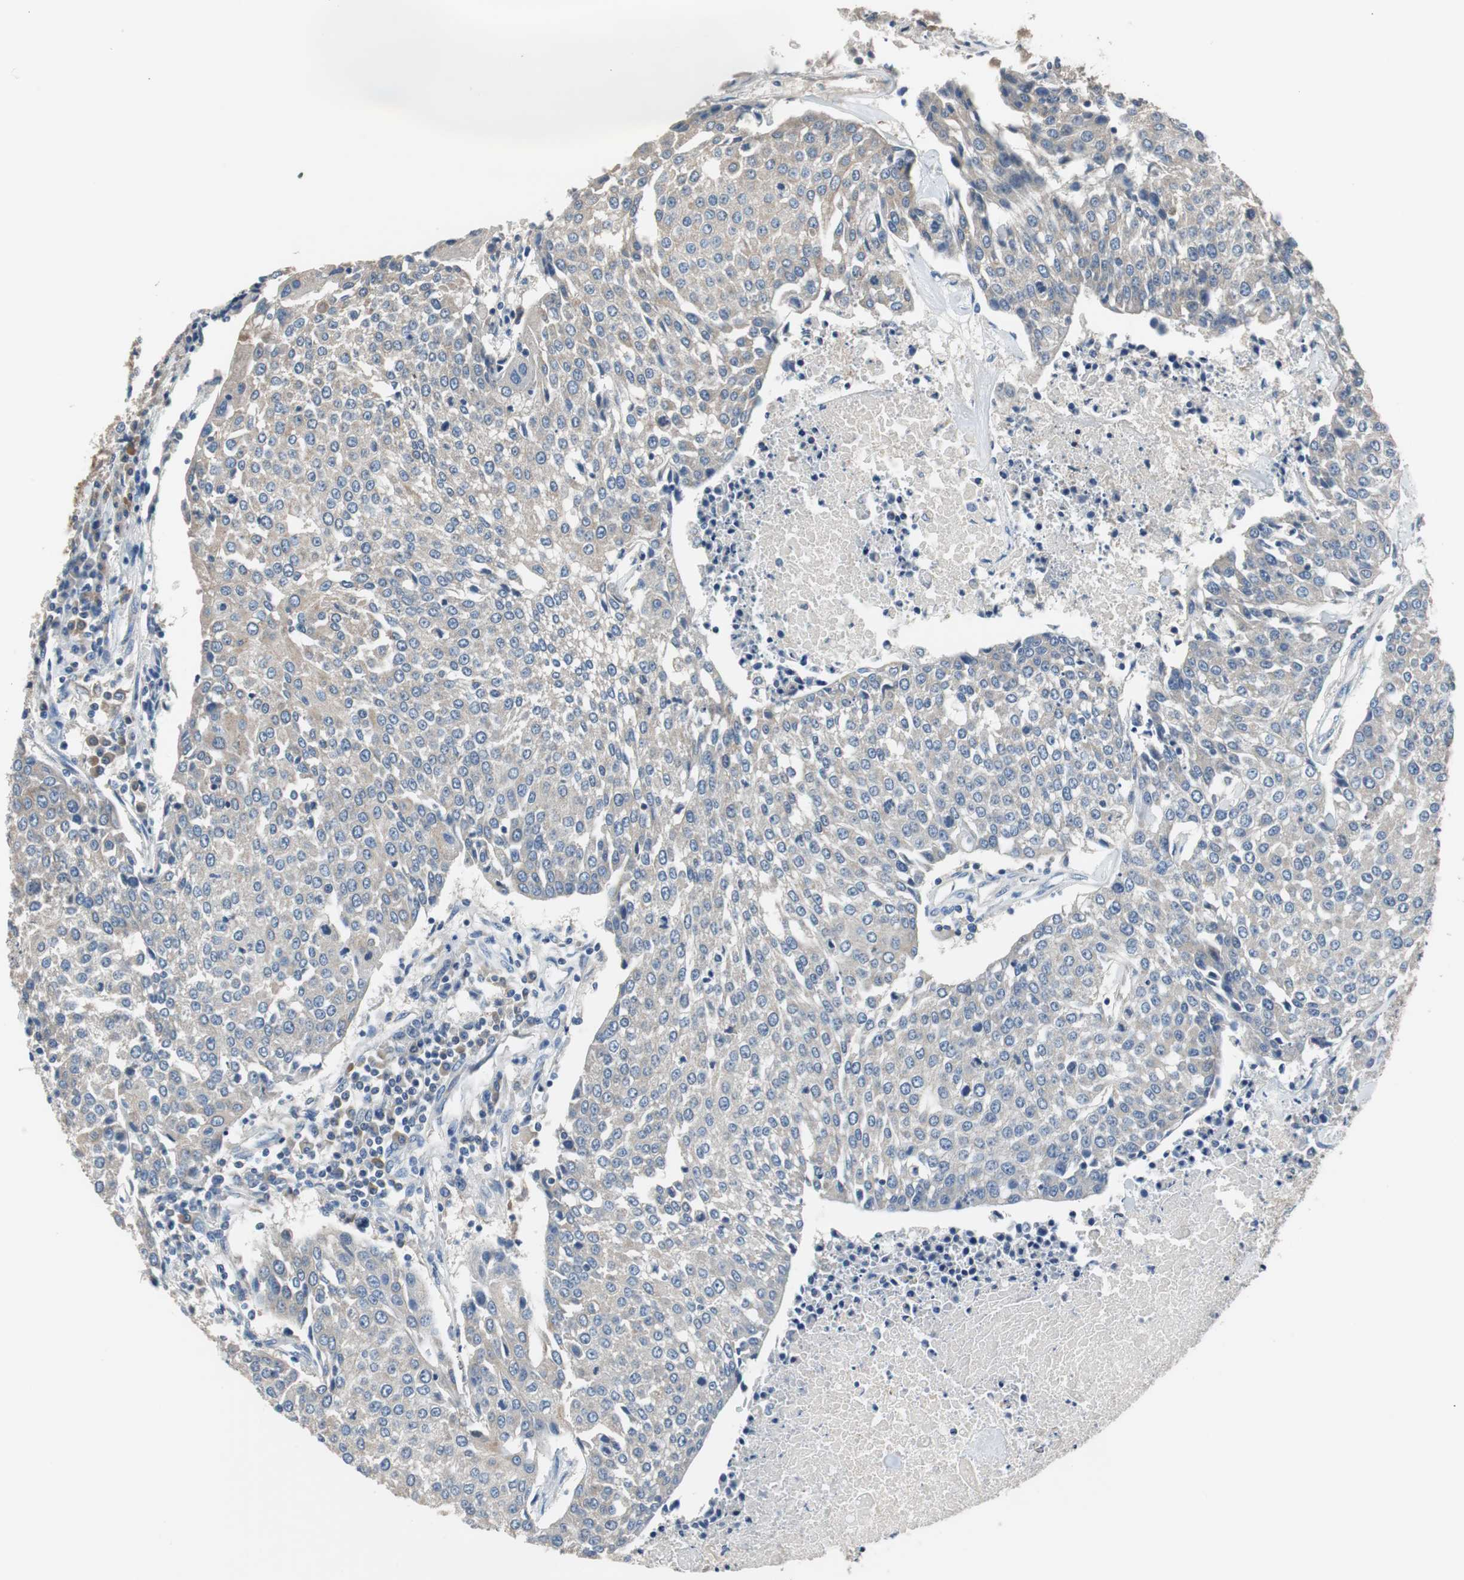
{"staining": {"intensity": "weak", "quantity": ">75%", "location": "cytoplasmic/membranous"}, "tissue": "urothelial cancer", "cell_type": "Tumor cells", "image_type": "cancer", "snomed": [{"axis": "morphology", "description": "Urothelial carcinoma, High grade"}, {"axis": "topography", "description": "Urinary bladder"}], "caption": "Immunohistochemical staining of urothelial cancer demonstrates low levels of weak cytoplasmic/membranous protein positivity in about >75% of tumor cells.", "gene": "PRKCA", "patient": {"sex": "female", "age": 85}}